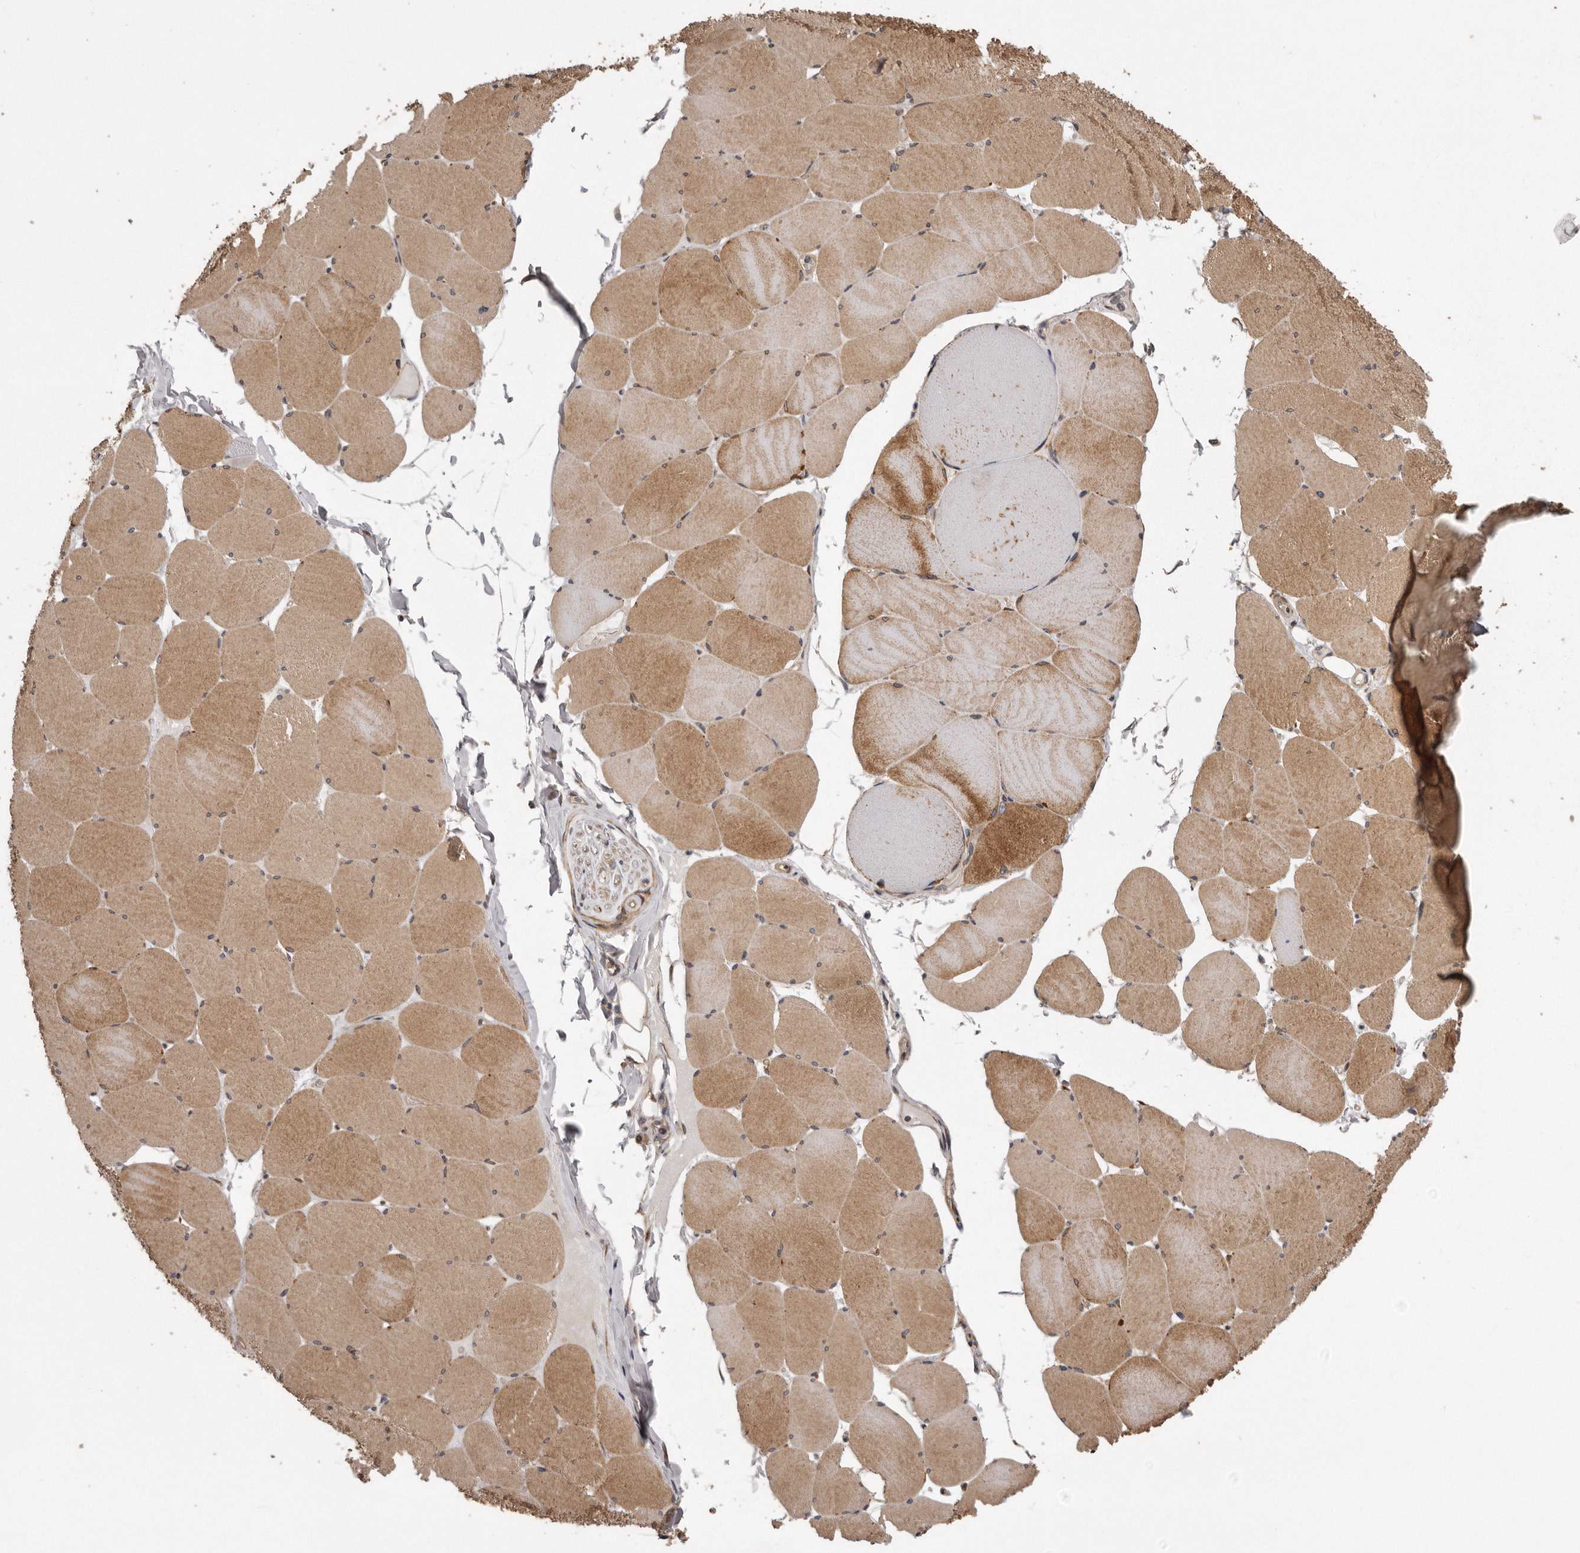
{"staining": {"intensity": "moderate", "quantity": ">75%", "location": "cytoplasmic/membranous"}, "tissue": "skeletal muscle", "cell_type": "Myocytes", "image_type": "normal", "snomed": [{"axis": "morphology", "description": "Normal tissue, NOS"}, {"axis": "topography", "description": "Skeletal muscle"}, {"axis": "topography", "description": "Head-Neck"}], "caption": "Benign skeletal muscle shows moderate cytoplasmic/membranous expression in about >75% of myocytes.", "gene": "ARMCX1", "patient": {"sex": "male", "age": 66}}